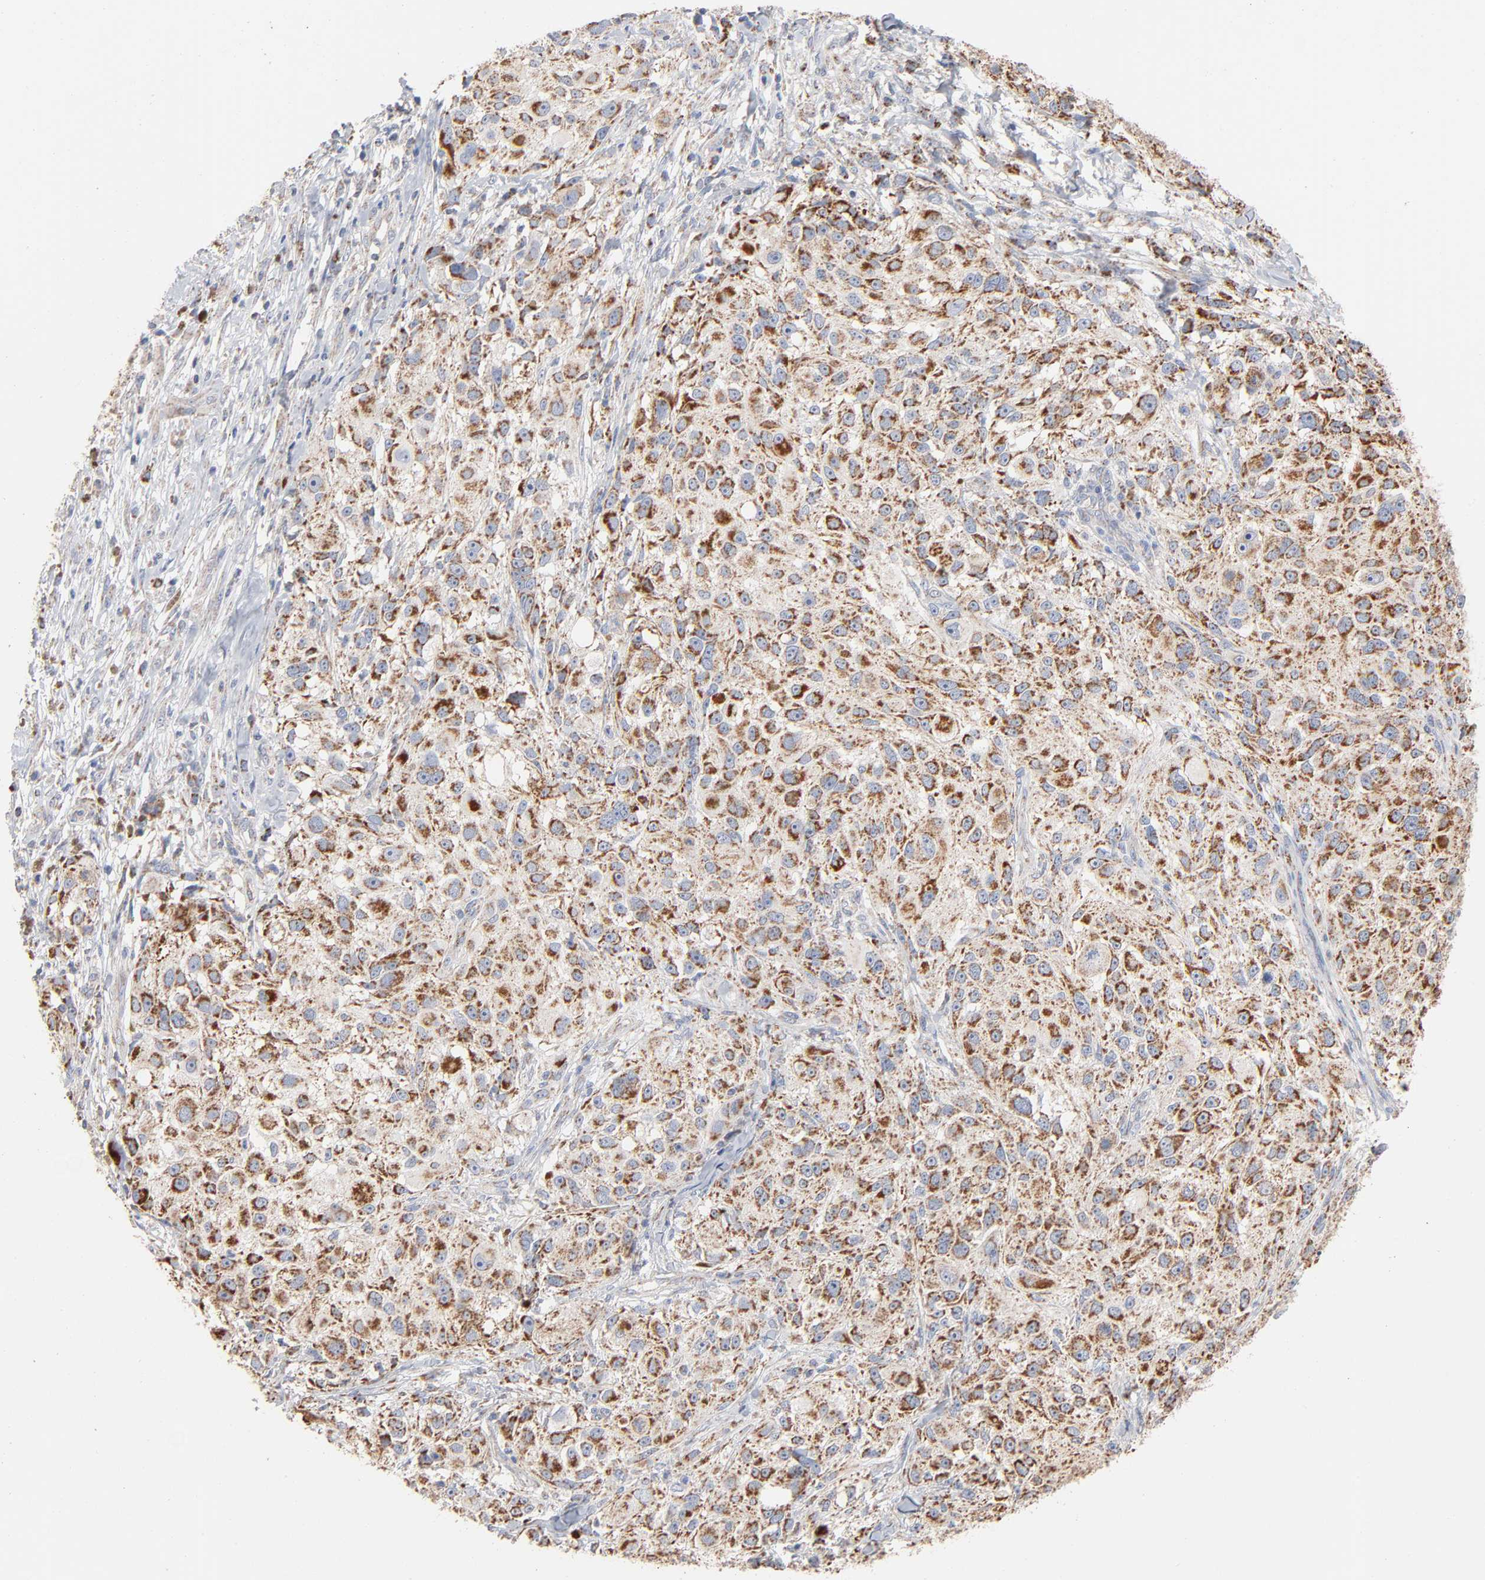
{"staining": {"intensity": "strong", "quantity": ">75%", "location": "cytoplasmic/membranous"}, "tissue": "melanoma", "cell_type": "Tumor cells", "image_type": "cancer", "snomed": [{"axis": "morphology", "description": "Necrosis, NOS"}, {"axis": "morphology", "description": "Malignant melanoma, NOS"}, {"axis": "topography", "description": "Skin"}], "caption": "About >75% of tumor cells in human malignant melanoma demonstrate strong cytoplasmic/membranous protein staining as visualized by brown immunohistochemical staining.", "gene": "UQCRC1", "patient": {"sex": "female", "age": 87}}